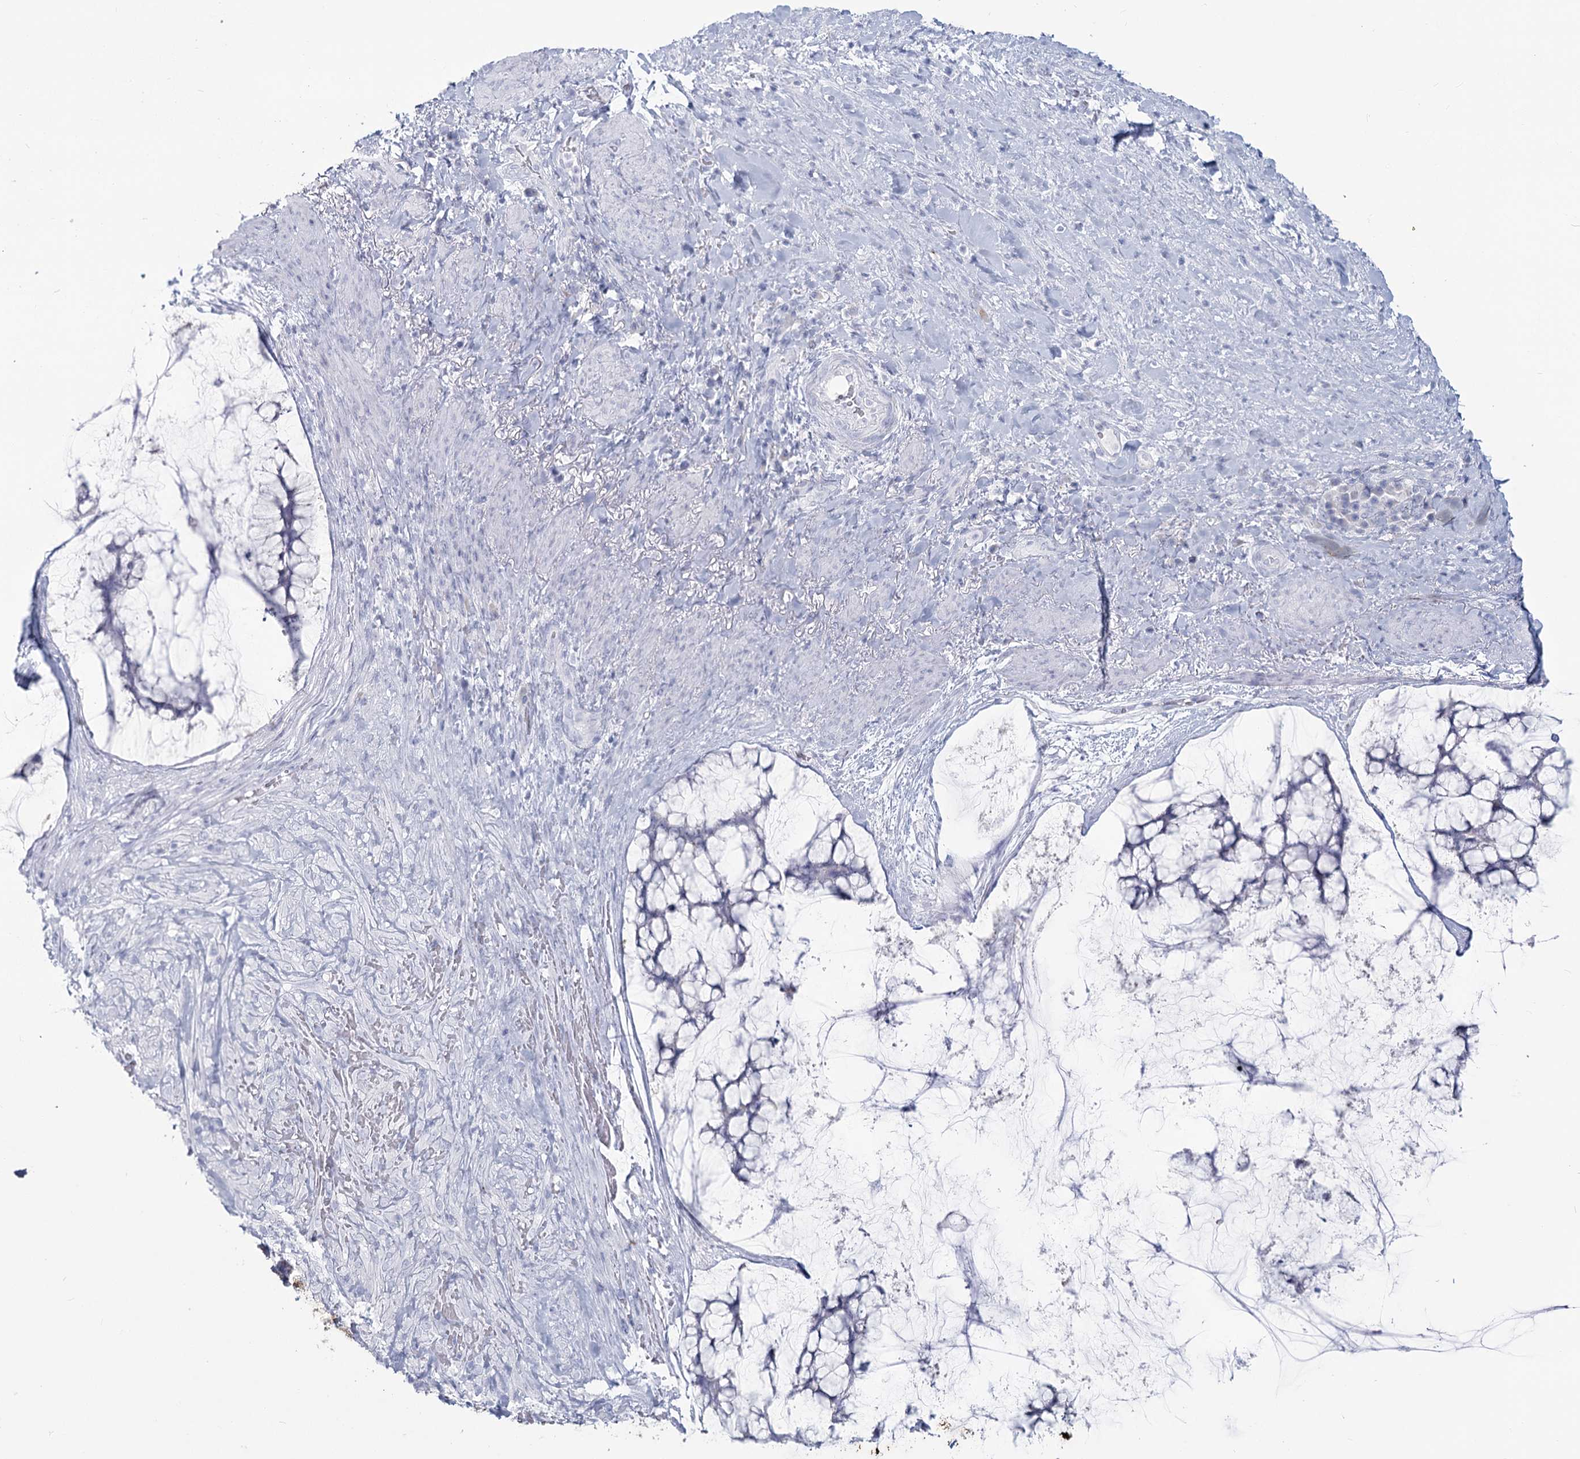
{"staining": {"intensity": "negative", "quantity": "none", "location": "none"}, "tissue": "ovarian cancer", "cell_type": "Tumor cells", "image_type": "cancer", "snomed": [{"axis": "morphology", "description": "Cystadenocarcinoma, mucinous, NOS"}, {"axis": "topography", "description": "Ovary"}], "caption": "This is an immunohistochemistry histopathology image of ovarian mucinous cystadenocarcinoma. There is no staining in tumor cells.", "gene": "SLC6A19", "patient": {"sex": "female", "age": 42}}